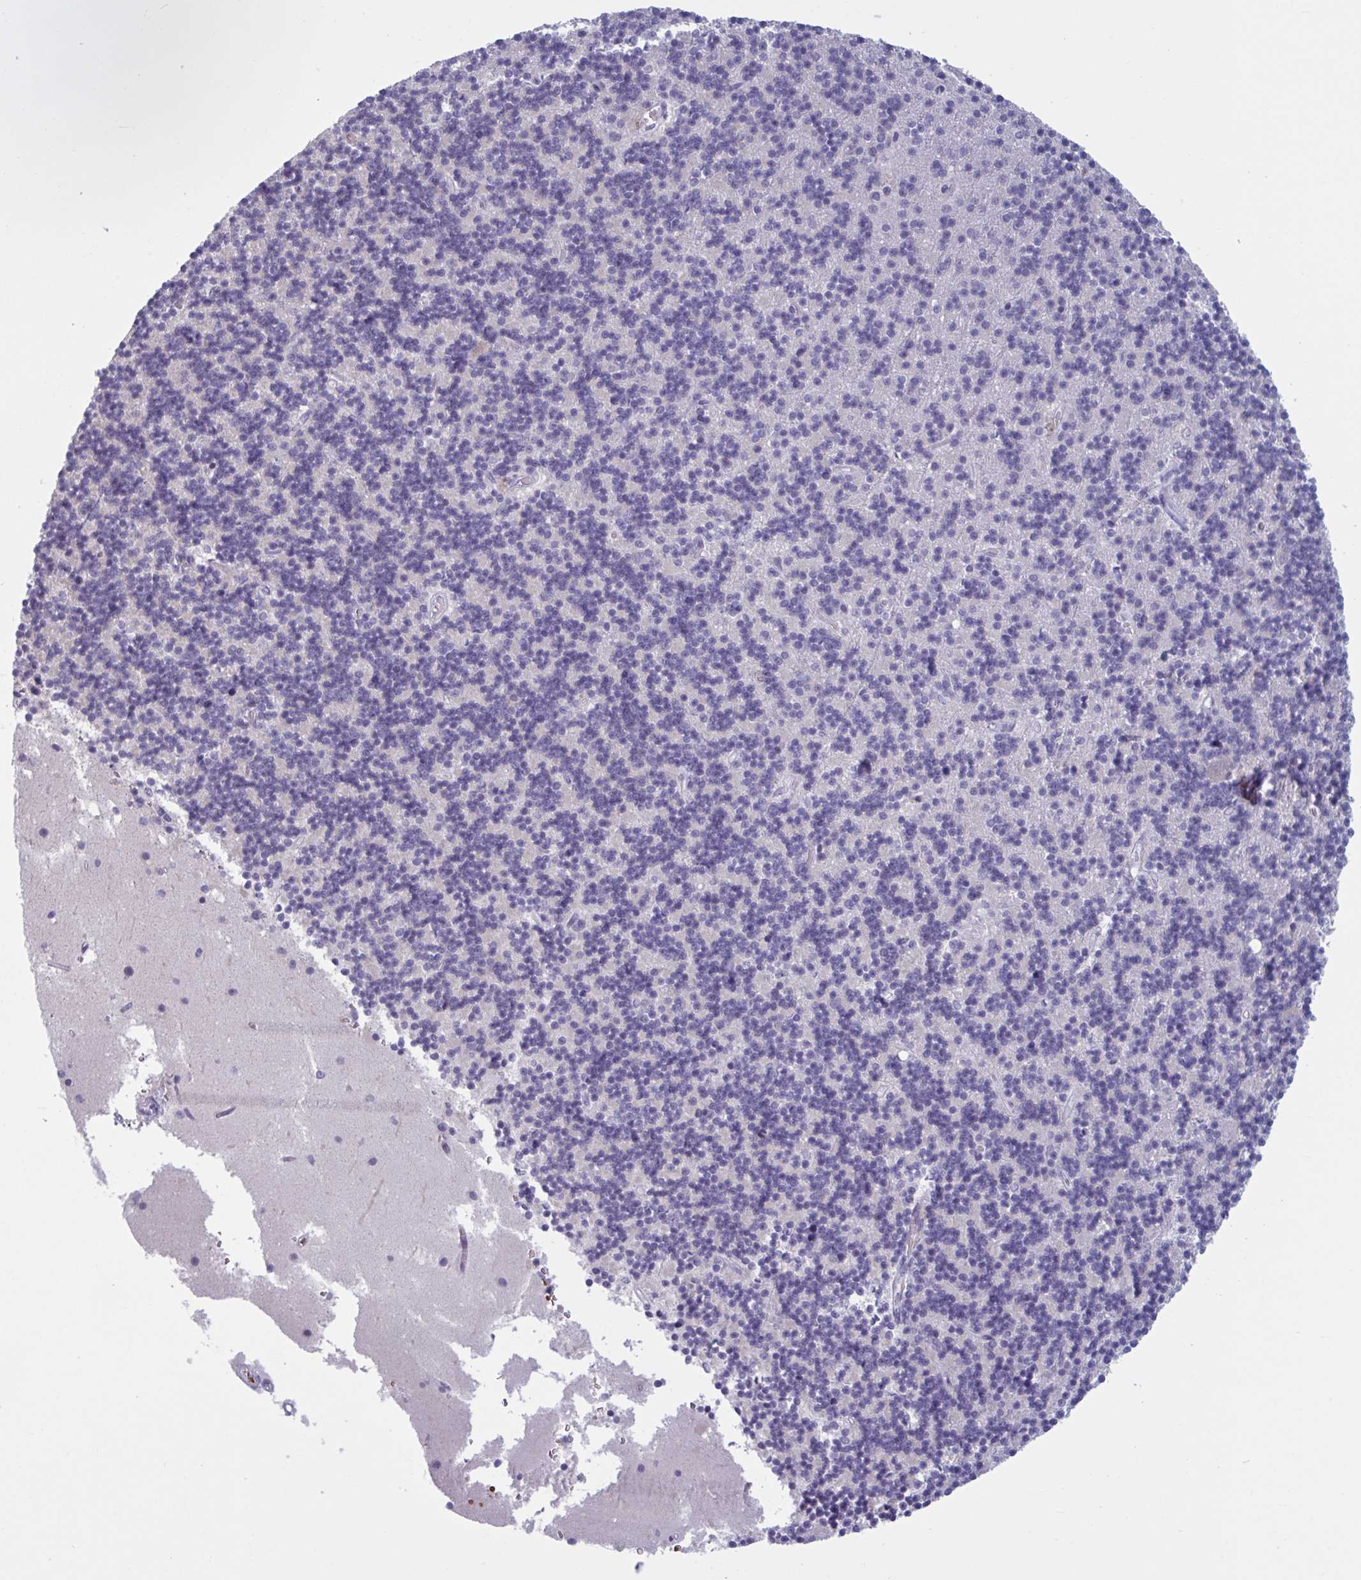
{"staining": {"intensity": "negative", "quantity": "none", "location": "none"}, "tissue": "cerebellum", "cell_type": "Cells in granular layer", "image_type": "normal", "snomed": [{"axis": "morphology", "description": "Normal tissue, NOS"}, {"axis": "topography", "description": "Cerebellum"}], "caption": "An IHC image of unremarkable cerebellum is shown. There is no staining in cells in granular layer of cerebellum. (Stains: DAB (3,3'-diaminobenzidine) immunohistochemistry (IHC) with hematoxylin counter stain, Microscopy: brightfield microscopy at high magnification).", "gene": "HSD11B2", "patient": {"sex": "male", "age": 54}}